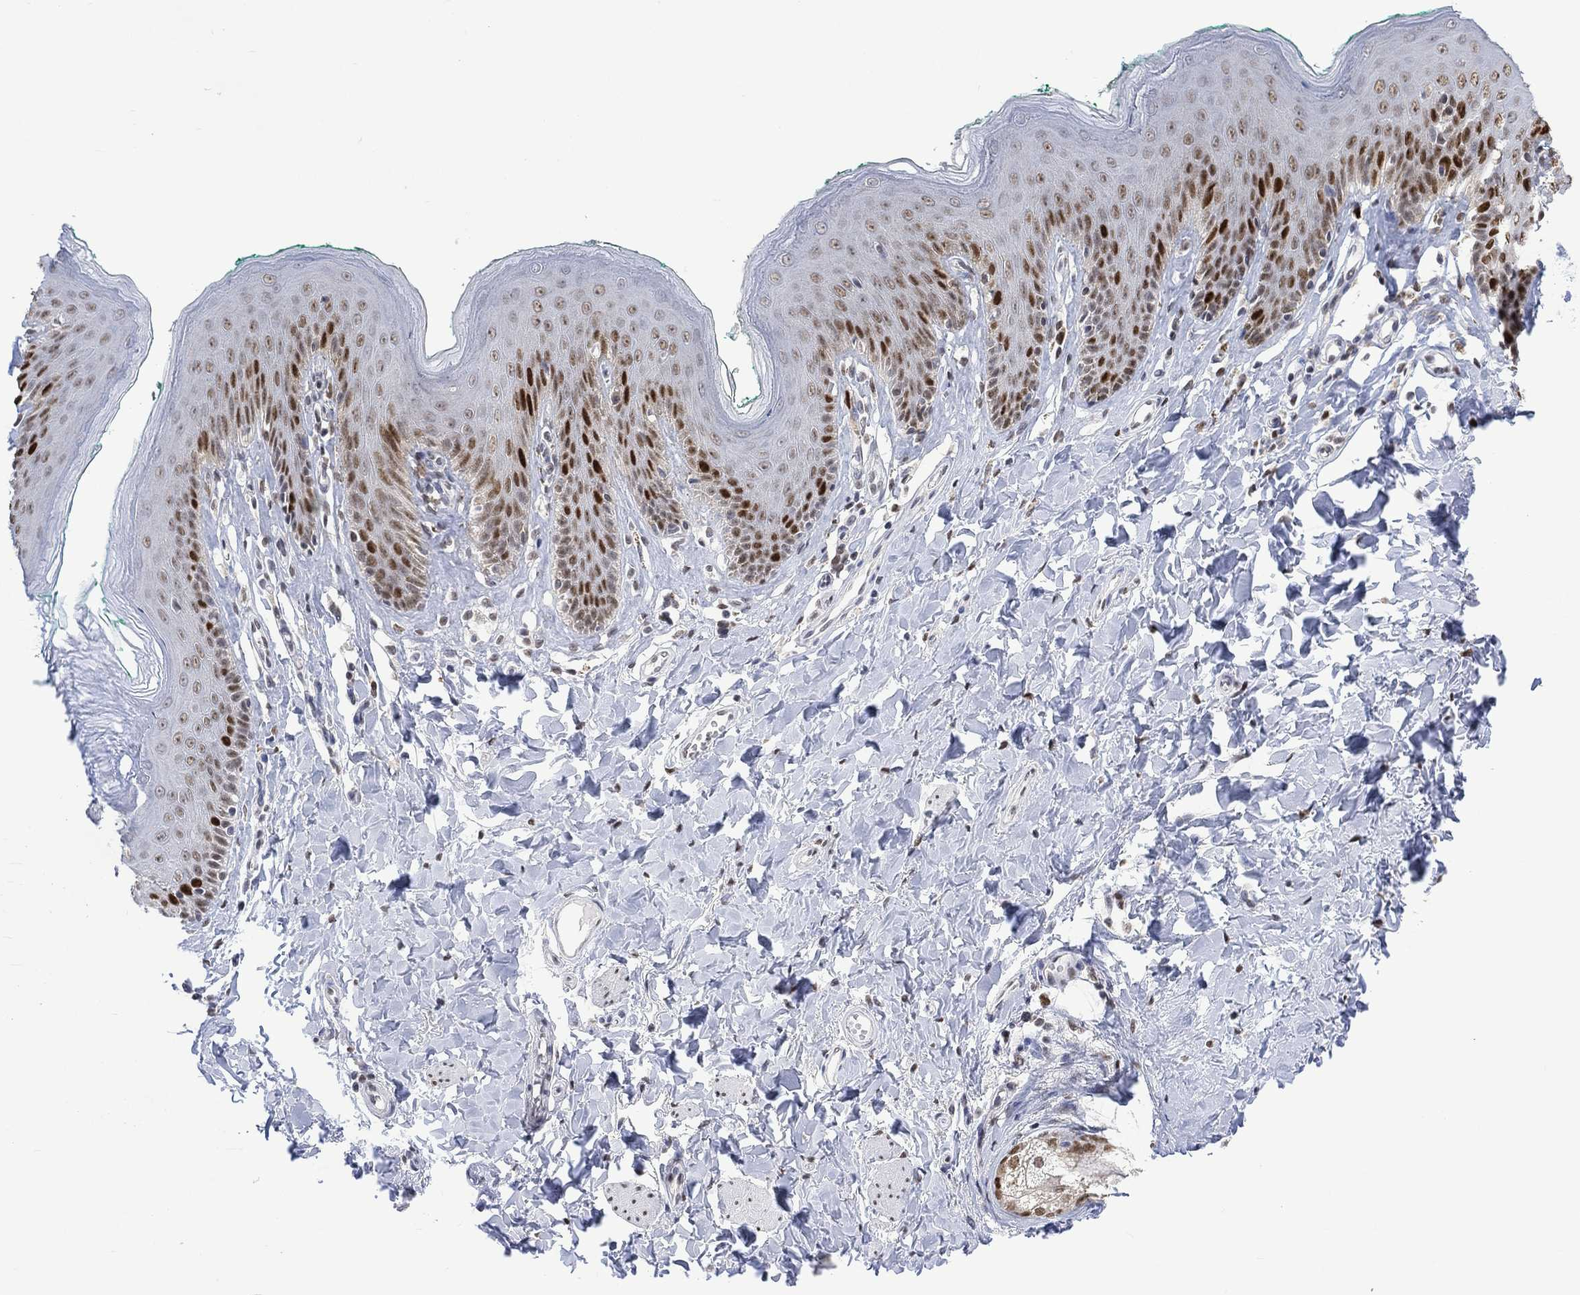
{"staining": {"intensity": "strong", "quantity": "25%-75%", "location": "nuclear"}, "tissue": "skin", "cell_type": "Epidermal cells", "image_type": "normal", "snomed": [{"axis": "morphology", "description": "Normal tissue, NOS"}, {"axis": "topography", "description": "Vulva"}], "caption": "Skin stained with immunohistochemistry exhibits strong nuclear staining in approximately 25%-75% of epidermal cells. (brown staining indicates protein expression, while blue staining denotes nuclei).", "gene": "RAD54L2", "patient": {"sex": "female", "age": 66}}